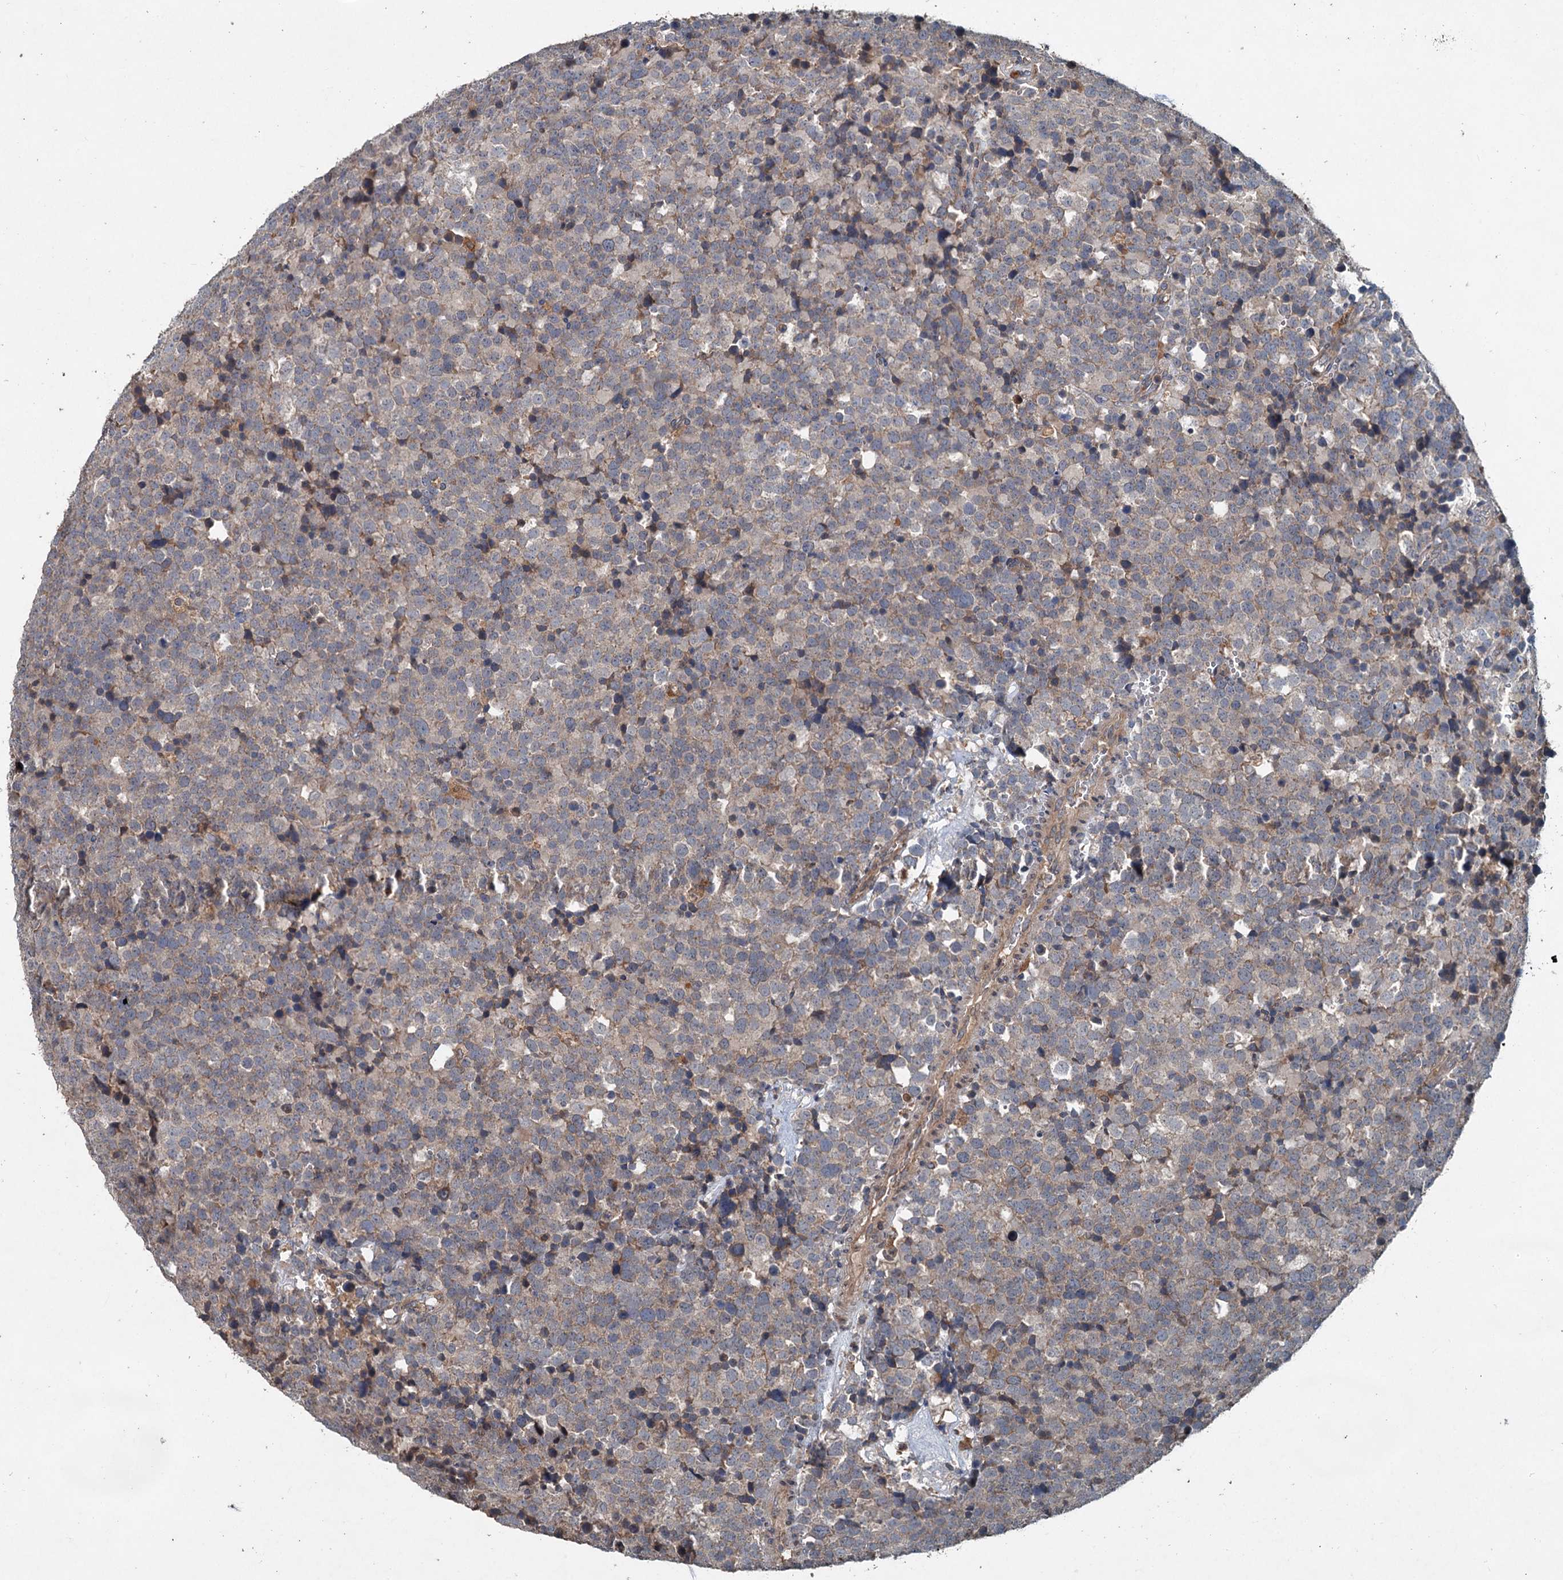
{"staining": {"intensity": "weak", "quantity": "25%-75%", "location": "cytoplasmic/membranous"}, "tissue": "testis cancer", "cell_type": "Tumor cells", "image_type": "cancer", "snomed": [{"axis": "morphology", "description": "Seminoma, NOS"}, {"axis": "topography", "description": "Testis"}], "caption": "Immunohistochemistry photomicrograph of testis cancer stained for a protein (brown), which exhibits low levels of weak cytoplasmic/membranous staining in approximately 25%-75% of tumor cells.", "gene": "TAPBPL", "patient": {"sex": "male", "age": 71}}